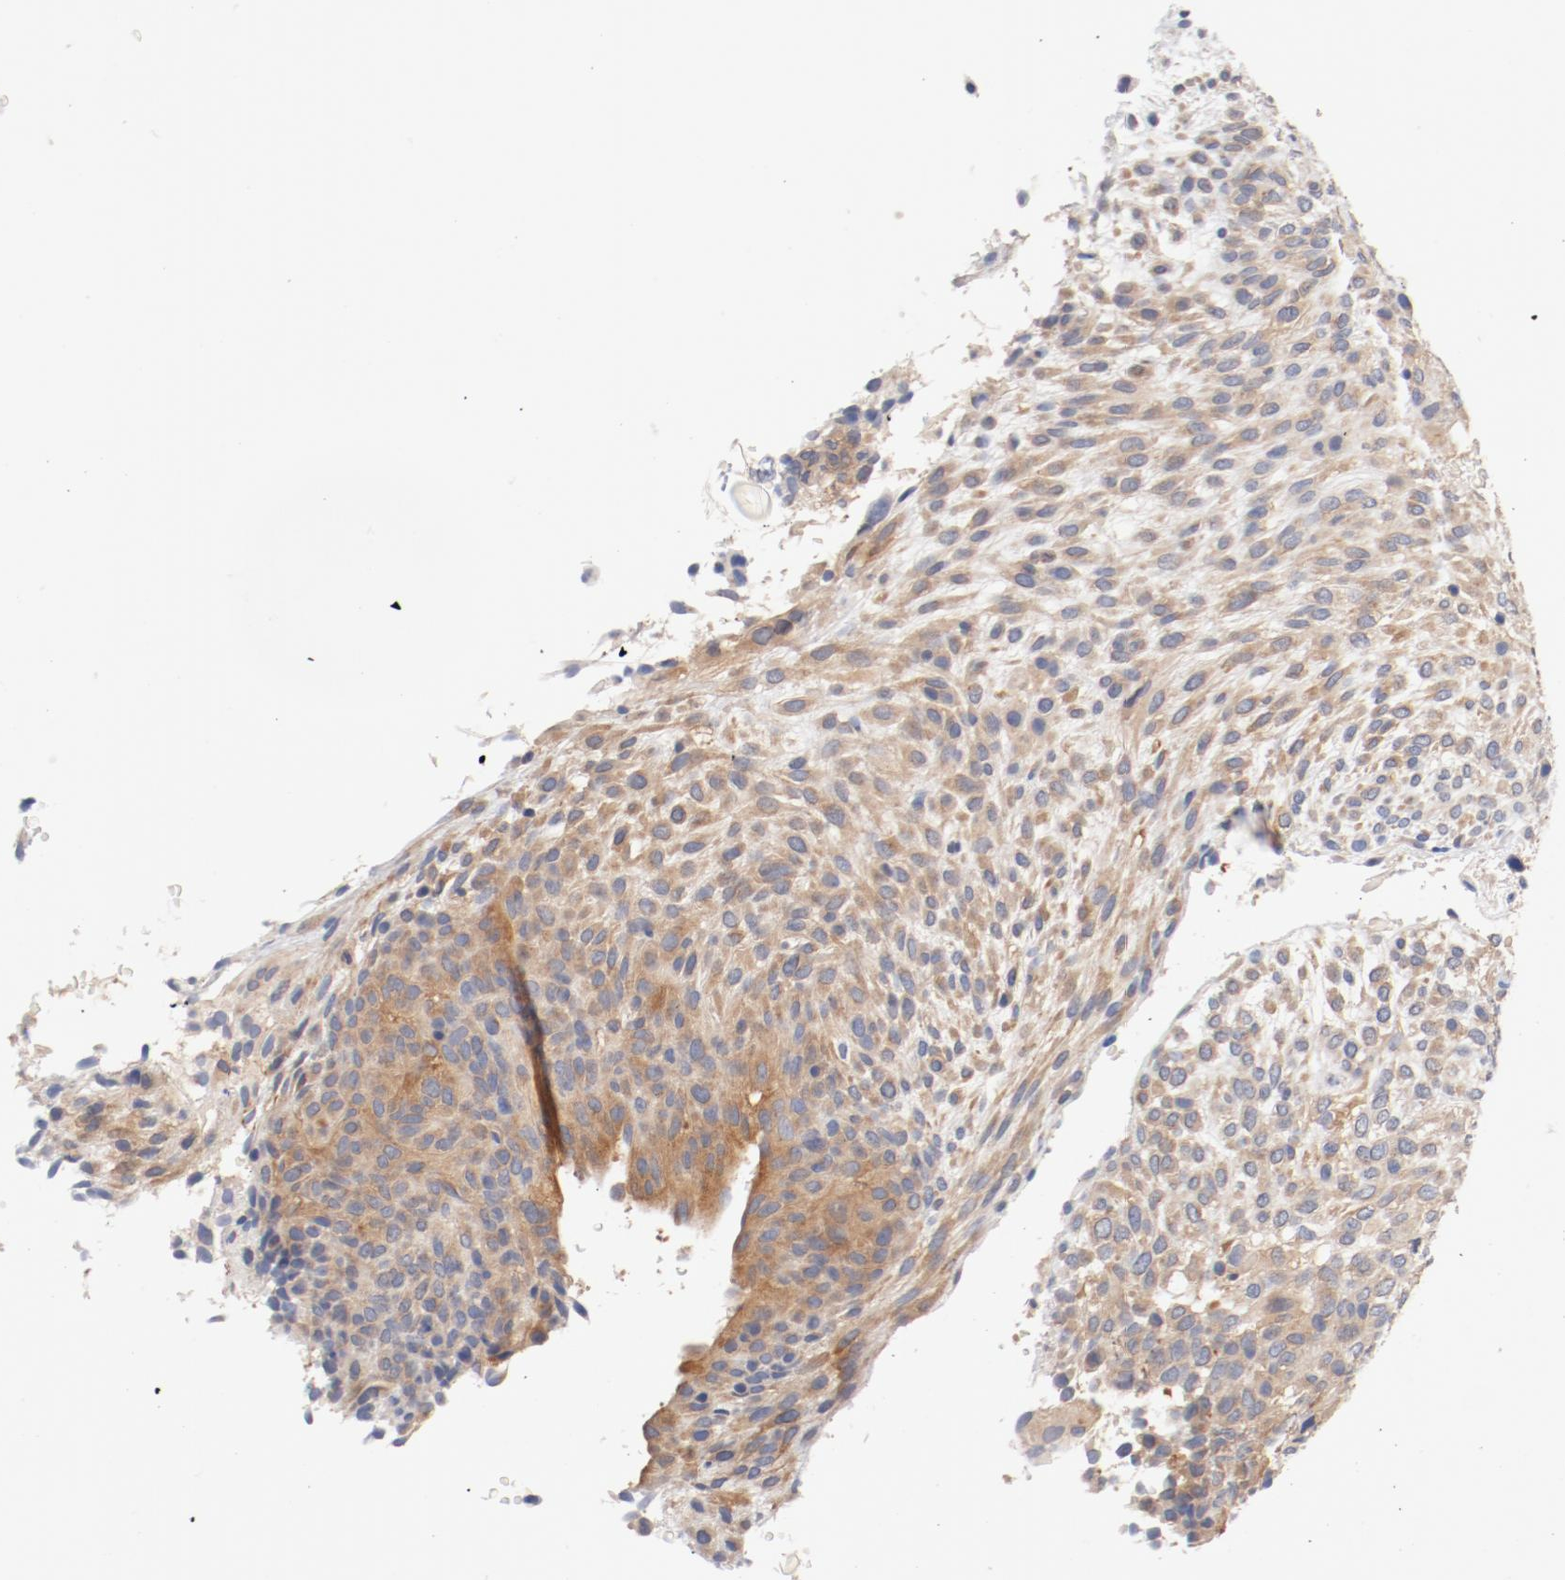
{"staining": {"intensity": "moderate", "quantity": ">75%", "location": "cytoplasmic/membranous"}, "tissue": "glioma", "cell_type": "Tumor cells", "image_type": "cancer", "snomed": [{"axis": "morphology", "description": "Glioma, malignant, High grade"}, {"axis": "topography", "description": "Cerebral cortex"}], "caption": "There is medium levels of moderate cytoplasmic/membranous positivity in tumor cells of glioma, as demonstrated by immunohistochemical staining (brown color).", "gene": "DYNC1H1", "patient": {"sex": "female", "age": 55}}